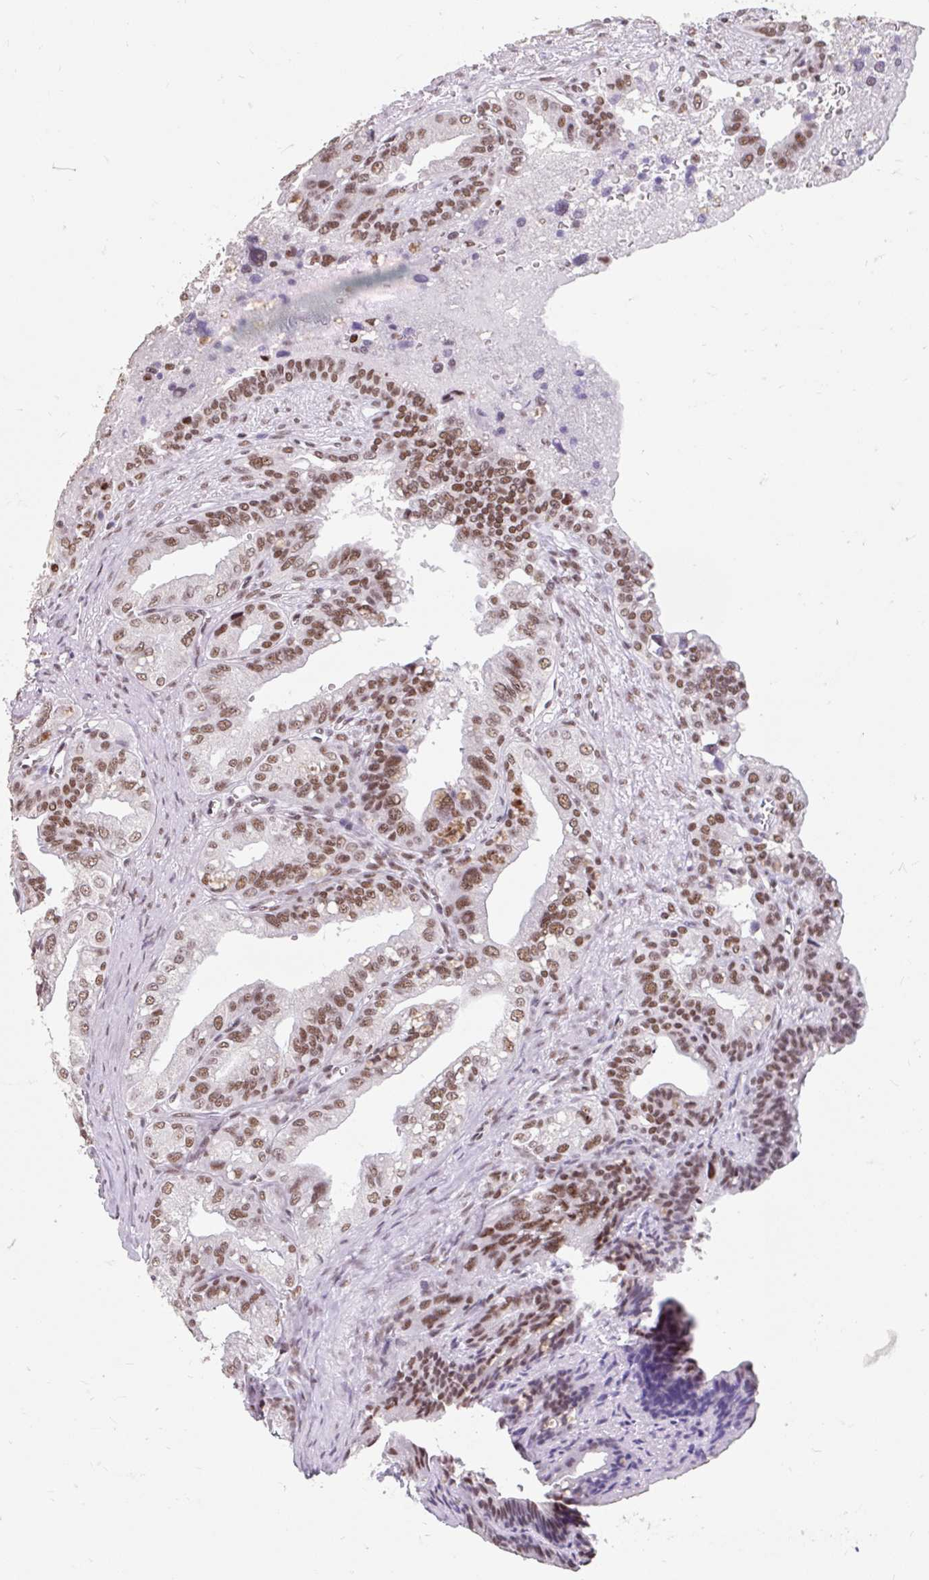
{"staining": {"intensity": "moderate", "quantity": ">75%", "location": "nuclear"}, "tissue": "seminal vesicle", "cell_type": "Glandular cells", "image_type": "normal", "snomed": [{"axis": "morphology", "description": "Normal tissue, NOS"}, {"axis": "topography", "description": "Seminal veicle"}], "caption": "Protein staining exhibits moderate nuclear expression in approximately >75% of glandular cells in normal seminal vesicle.", "gene": "SRSF10", "patient": {"sex": "male", "age": 67}}